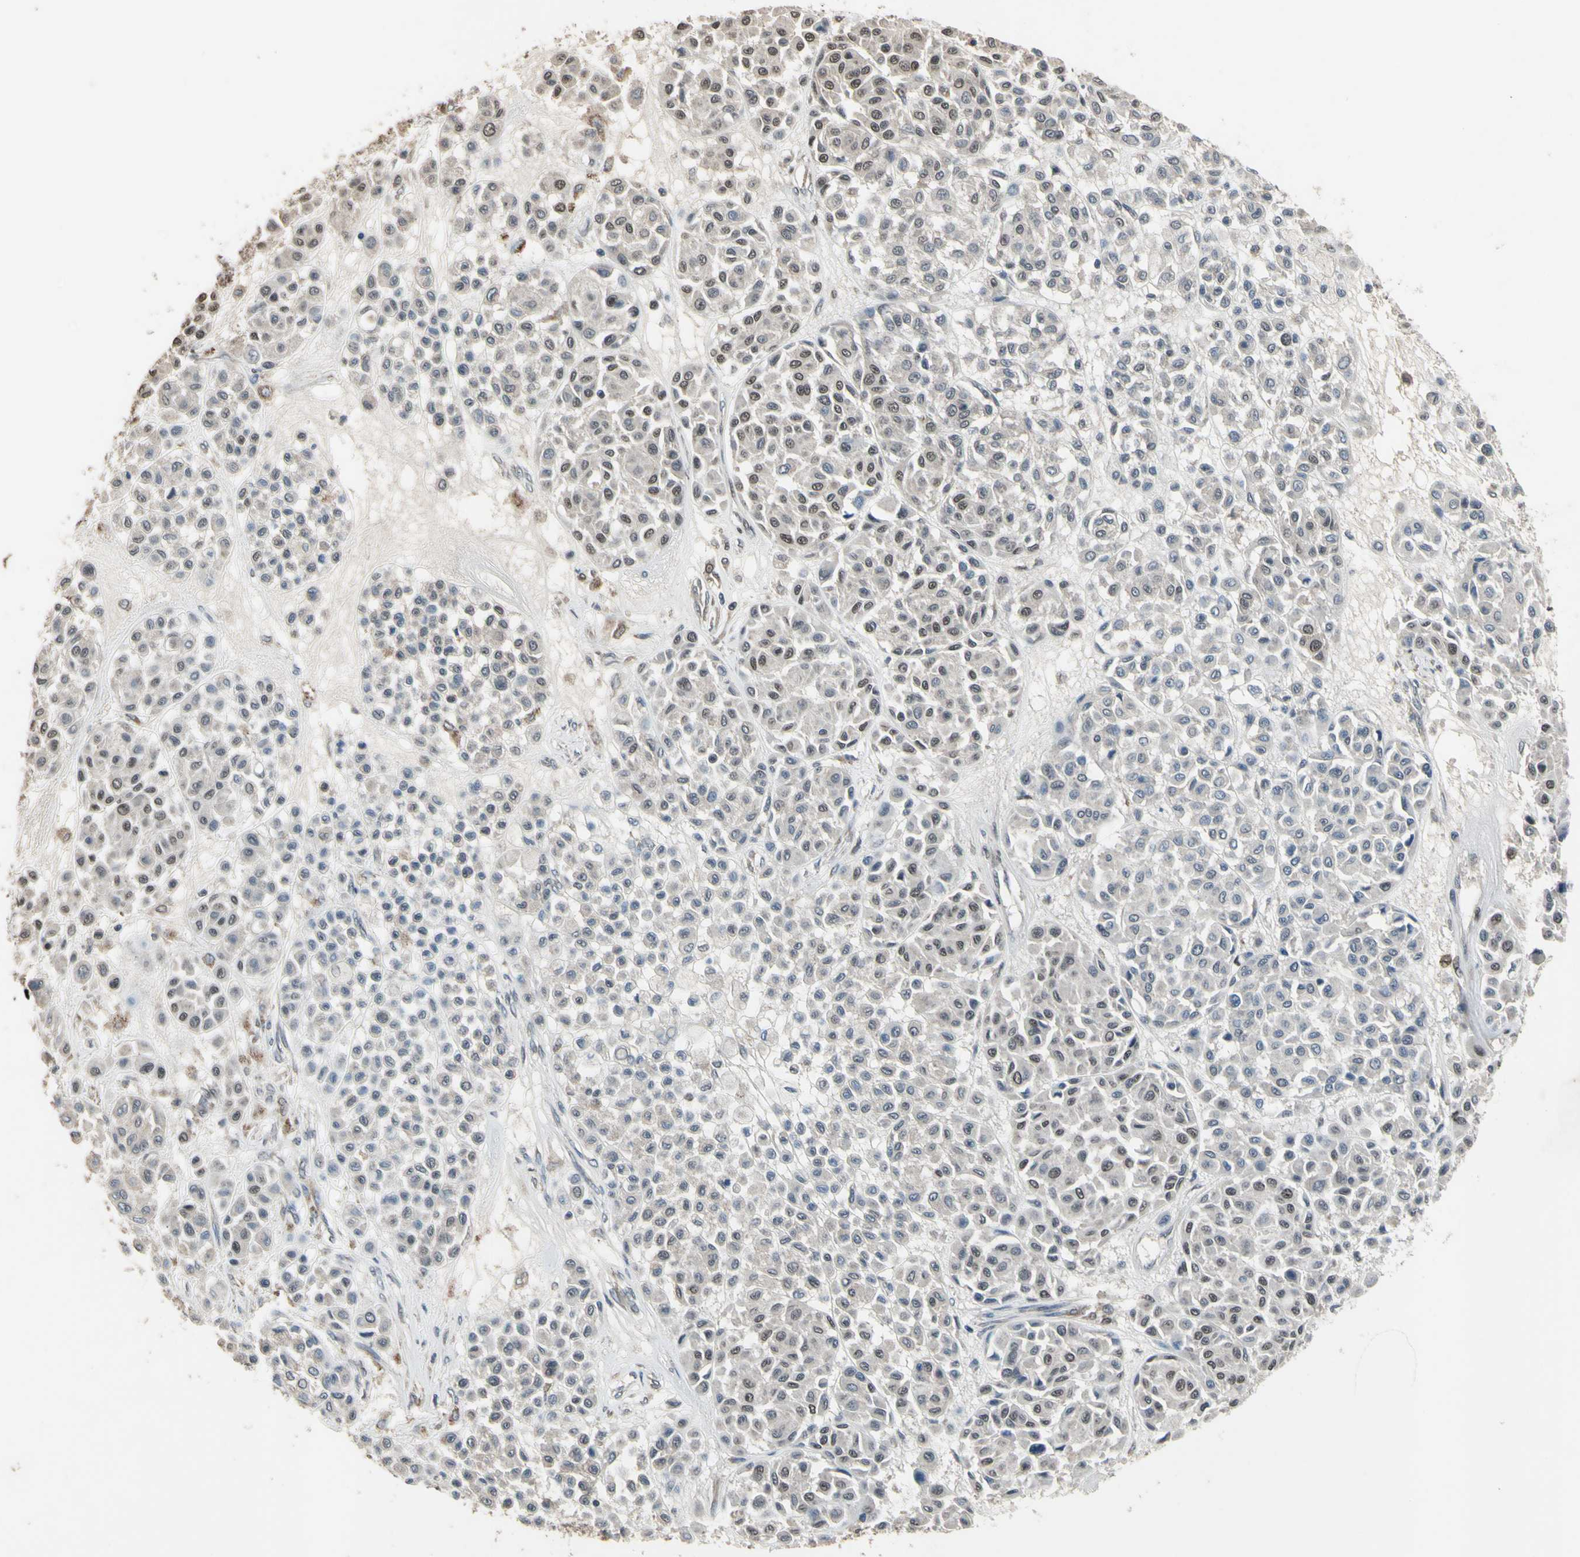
{"staining": {"intensity": "weak", "quantity": "25%-75%", "location": "nuclear"}, "tissue": "melanoma", "cell_type": "Tumor cells", "image_type": "cancer", "snomed": [{"axis": "morphology", "description": "Malignant melanoma, Metastatic site"}, {"axis": "topography", "description": "Soft tissue"}], "caption": "Protein expression analysis of malignant melanoma (metastatic site) demonstrates weak nuclear staining in about 25%-75% of tumor cells. Immunohistochemistry stains the protein of interest in brown and the nuclei are stained blue.", "gene": "ZNF174", "patient": {"sex": "male", "age": 41}}